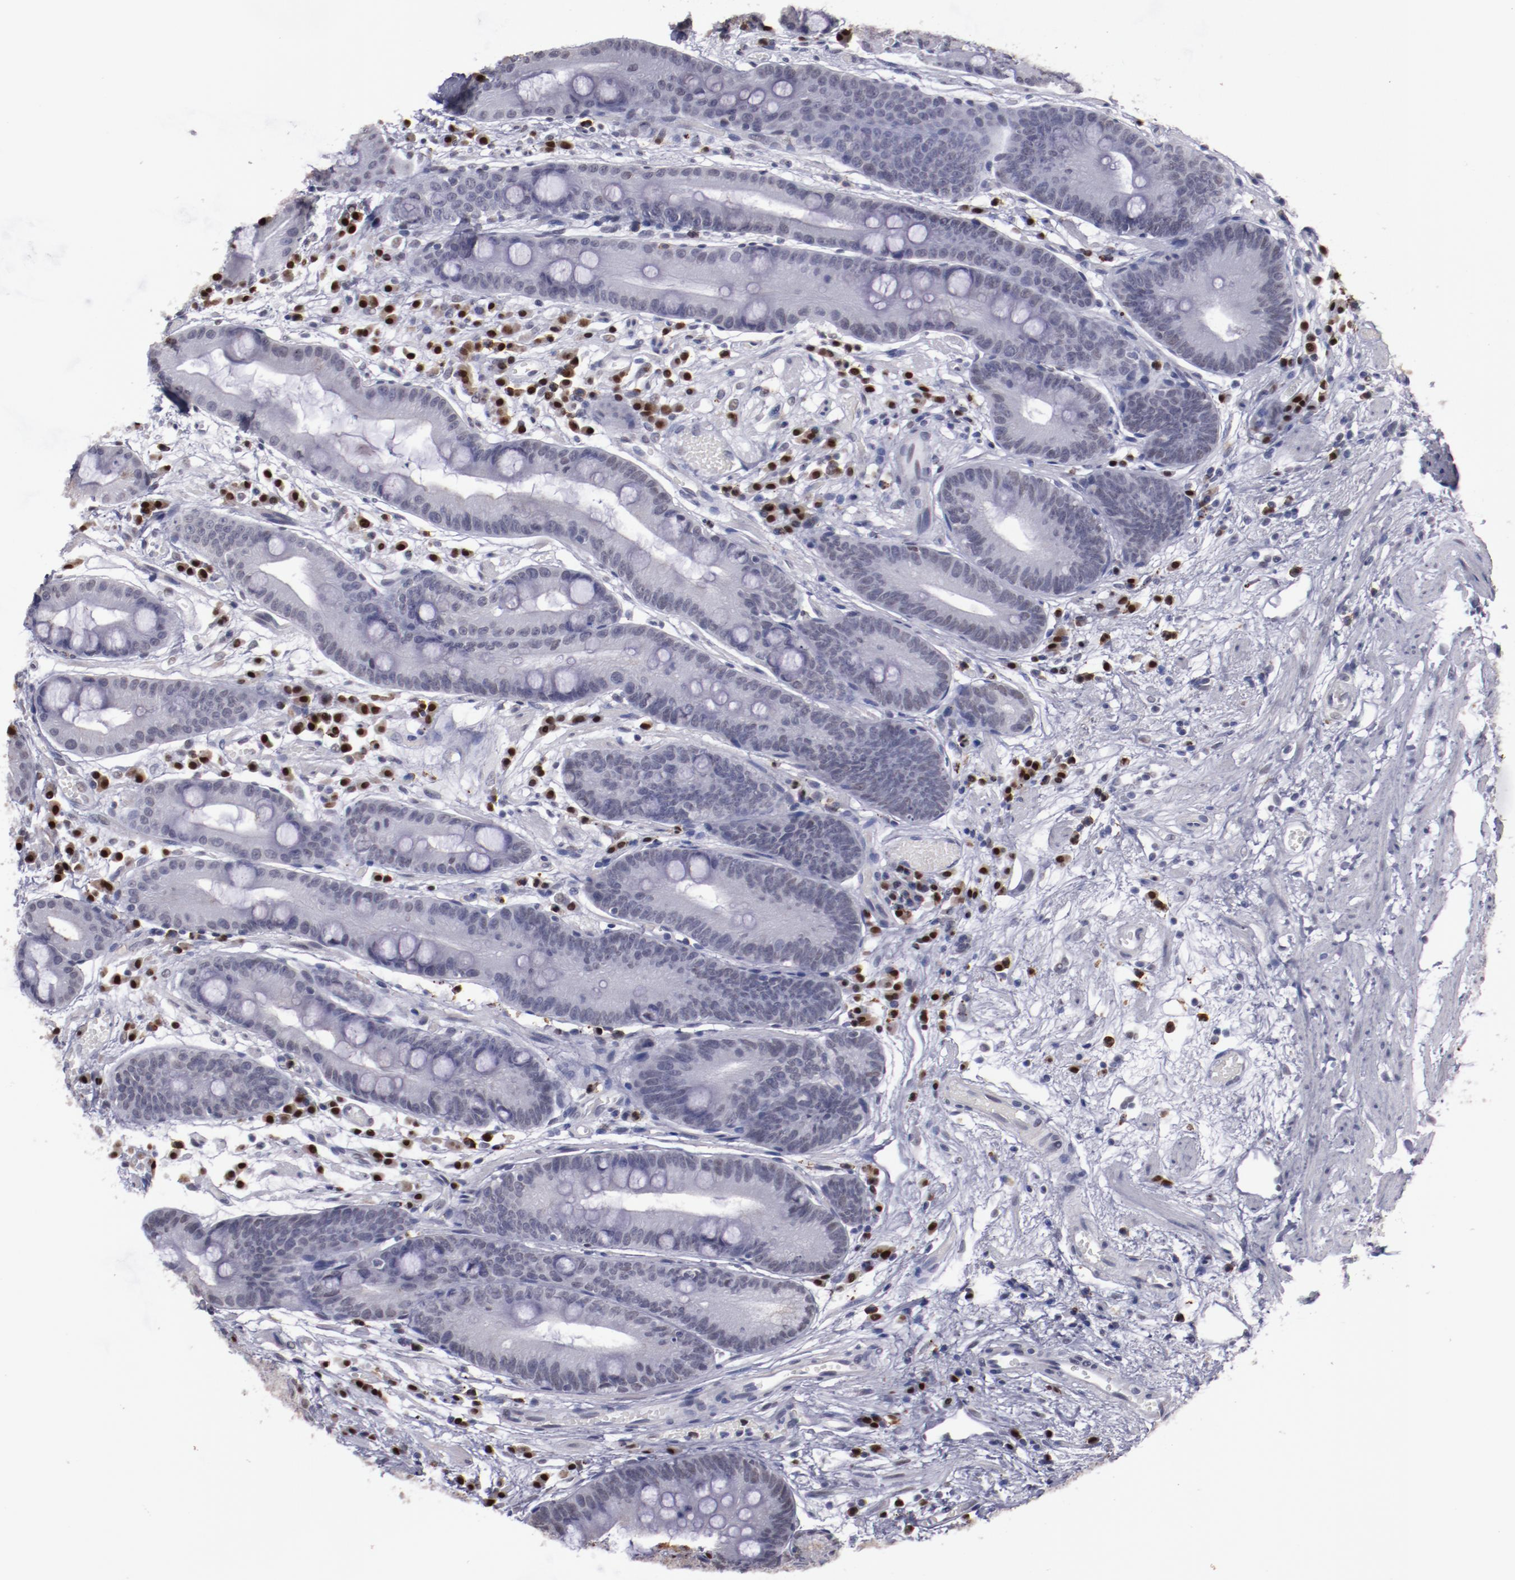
{"staining": {"intensity": "moderate", "quantity": "<25%", "location": "cytoplasmic/membranous"}, "tissue": "stomach", "cell_type": "Glandular cells", "image_type": "normal", "snomed": [{"axis": "morphology", "description": "Normal tissue, NOS"}, {"axis": "morphology", "description": "Inflammation, NOS"}, {"axis": "topography", "description": "Stomach, lower"}], "caption": "Benign stomach exhibits moderate cytoplasmic/membranous expression in about <25% of glandular cells Nuclei are stained in blue..", "gene": "IRF4", "patient": {"sex": "male", "age": 59}}